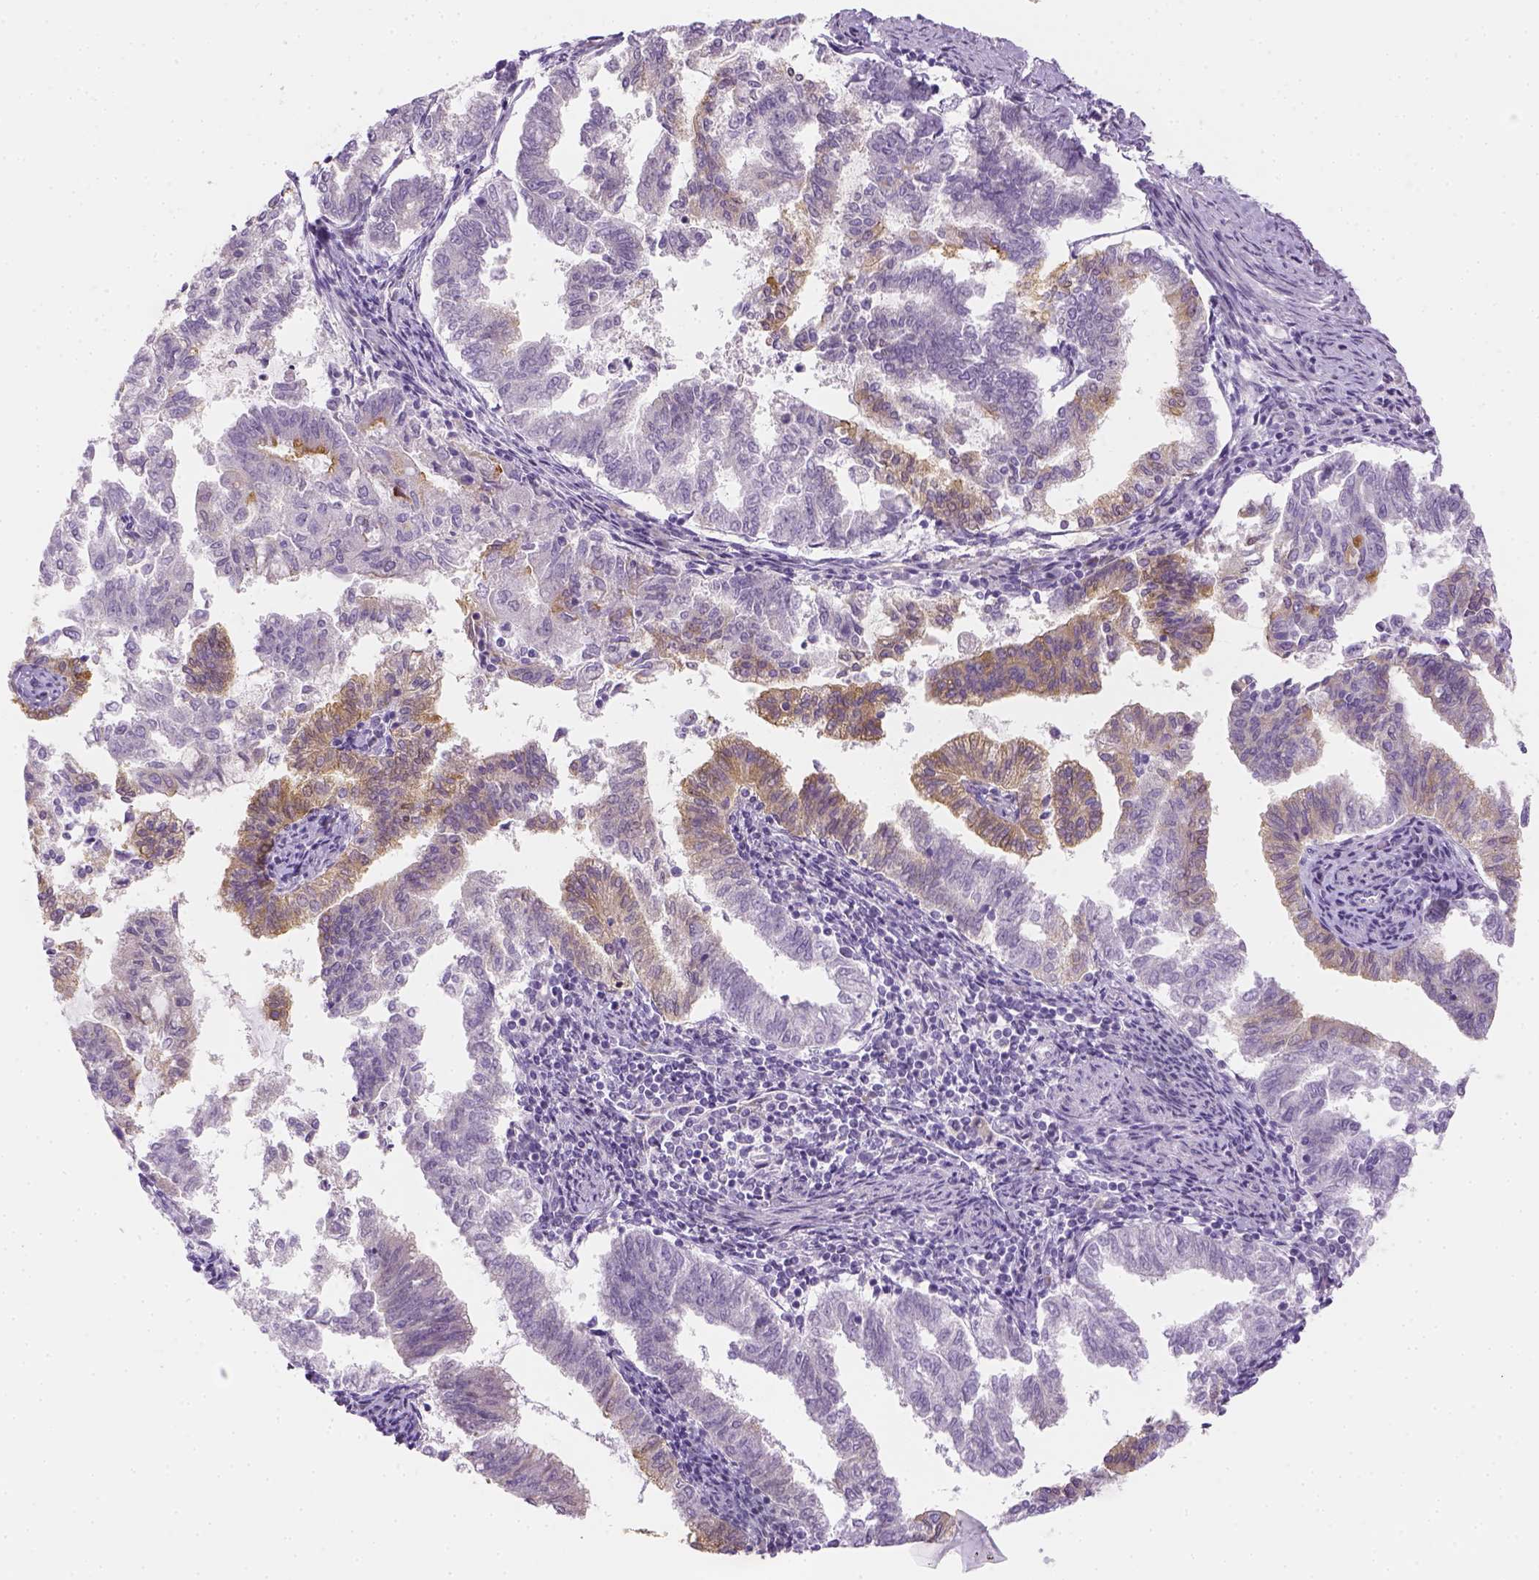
{"staining": {"intensity": "moderate", "quantity": "<25%", "location": "cytoplasmic/membranous"}, "tissue": "endometrial cancer", "cell_type": "Tumor cells", "image_type": "cancer", "snomed": [{"axis": "morphology", "description": "Adenocarcinoma, NOS"}, {"axis": "topography", "description": "Endometrium"}], "caption": "Endometrial adenocarcinoma stained with immunohistochemistry (IHC) demonstrates moderate cytoplasmic/membranous staining in approximately <25% of tumor cells.", "gene": "CACNB1", "patient": {"sex": "female", "age": 79}}